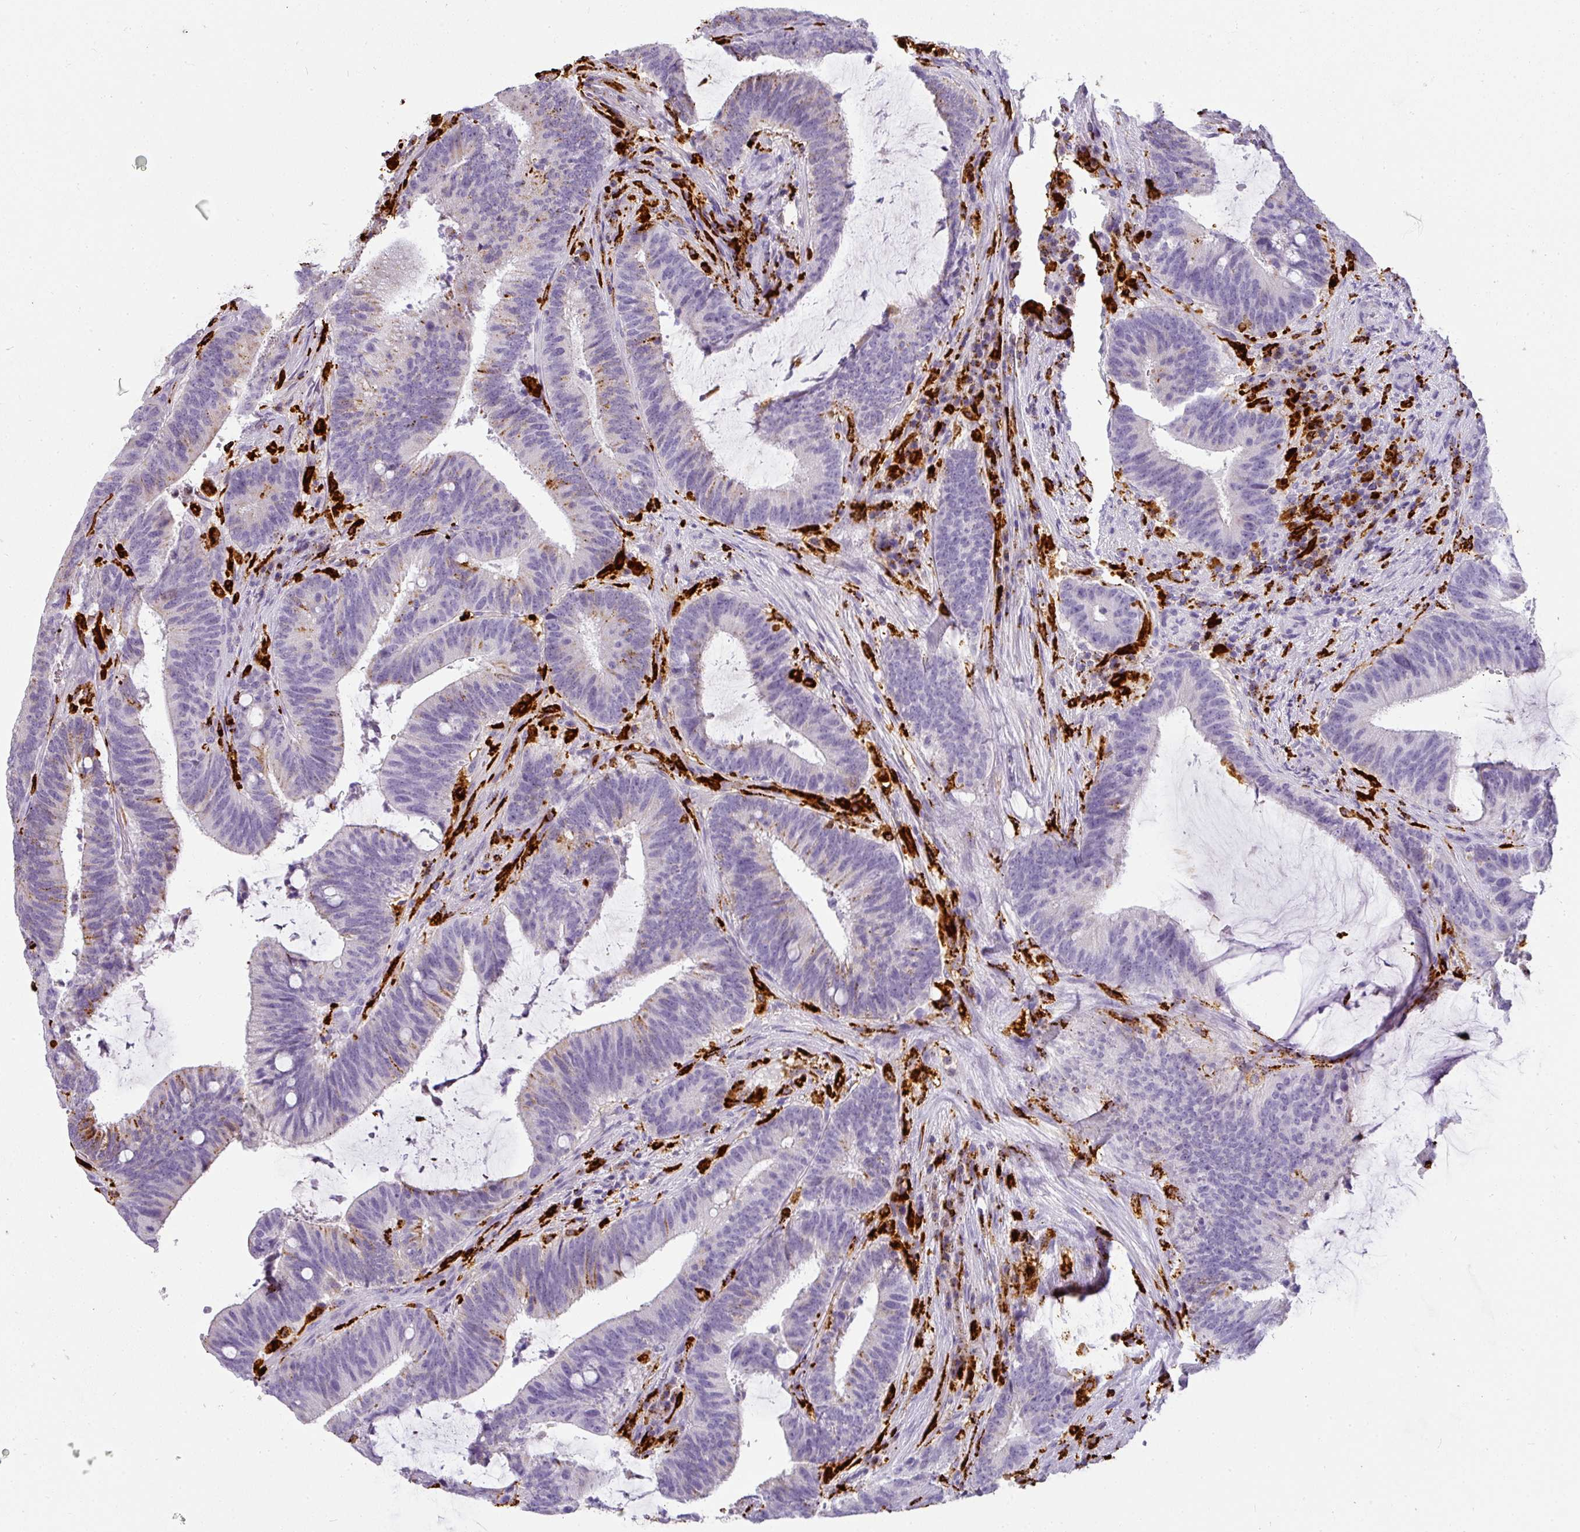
{"staining": {"intensity": "moderate", "quantity": "<25%", "location": "cytoplasmic/membranous"}, "tissue": "colorectal cancer", "cell_type": "Tumor cells", "image_type": "cancer", "snomed": [{"axis": "morphology", "description": "Adenocarcinoma, NOS"}, {"axis": "topography", "description": "Colon"}], "caption": "Tumor cells demonstrate low levels of moderate cytoplasmic/membranous staining in about <25% of cells in colorectal adenocarcinoma. (brown staining indicates protein expression, while blue staining denotes nuclei).", "gene": "MMACHC", "patient": {"sex": "female", "age": 43}}